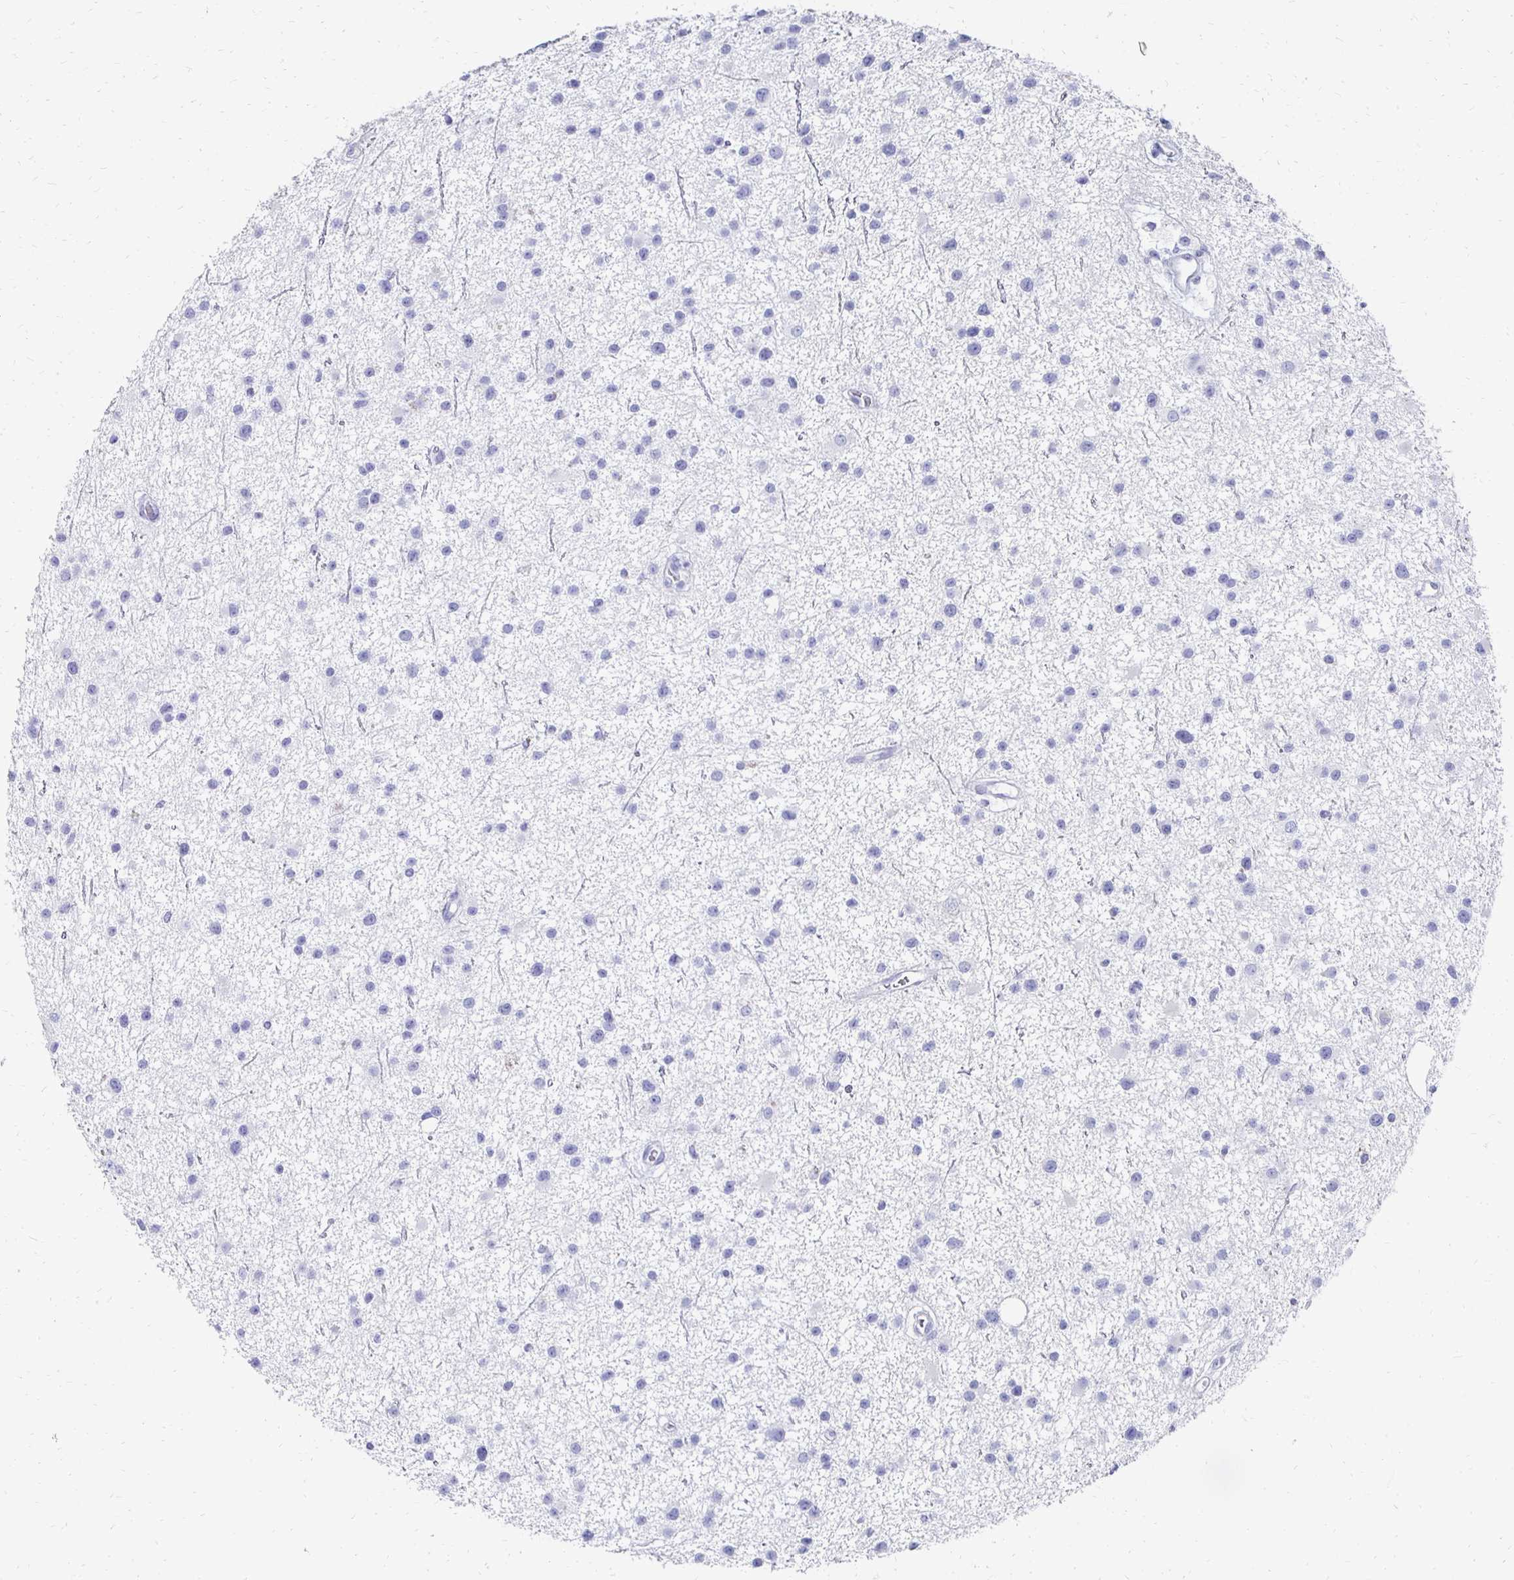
{"staining": {"intensity": "negative", "quantity": "none", "location": "none"}, "tissue": "glioma", "cell_type": "Tumor cells", "image_type": "cancer", "snomed": [{"axis": "morphology", "description": "Glioma, malignant, Low grade"}, {"axis": "topography", "description": "Brain"}], "caption": "This is an IHC micrograph of malignant glioma (low-grade). There is no staining in tumor cells.", "gene": "SYCP3", "patient": {"sex": "male", "age": 43}}